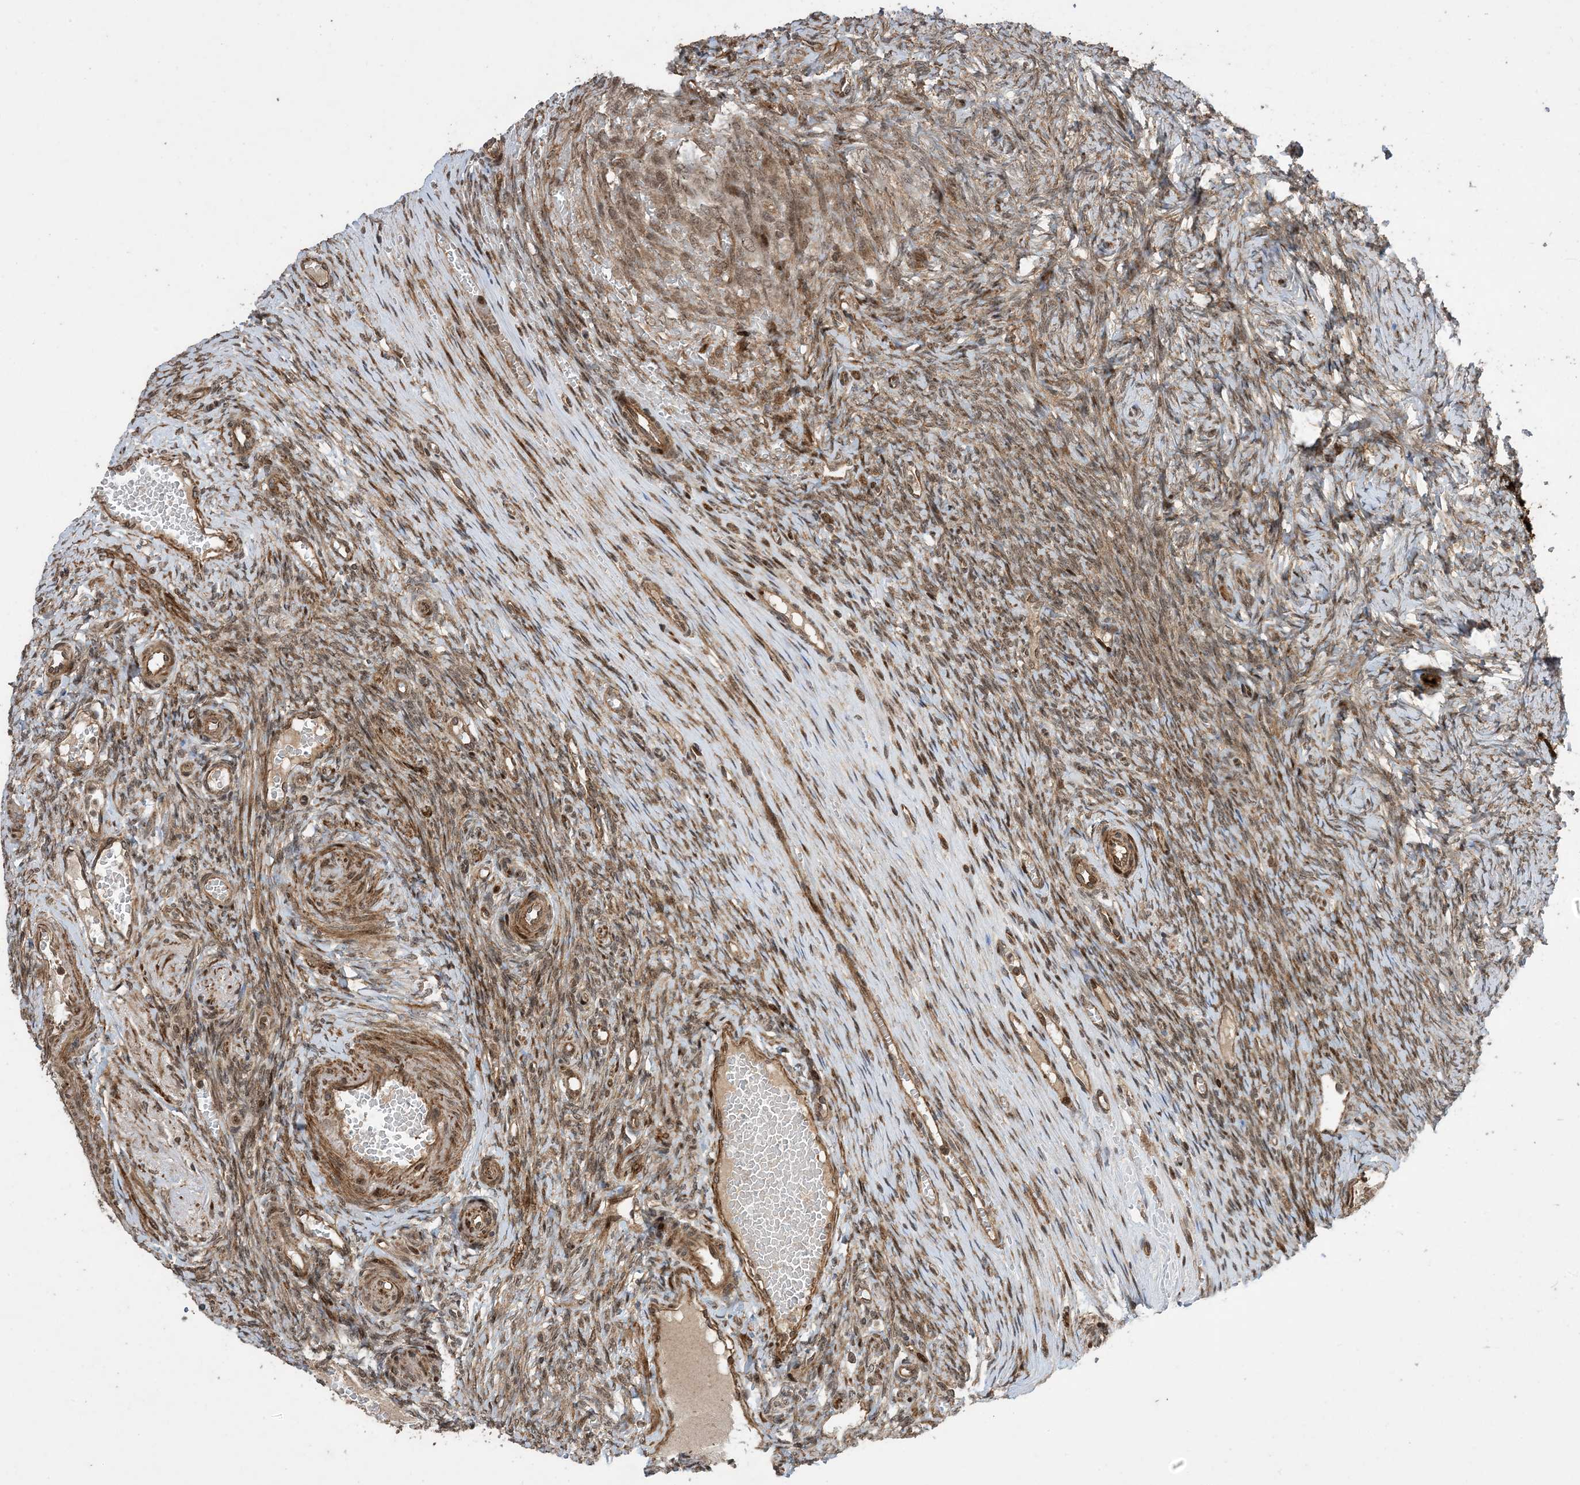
{"staining": {"intensity": "moderate", "quantity": "25%-75%", "location": "cytoplasmic/membranous"}, "tissue": "ovary", "cell_type": "Ovarian stroma cells", "image_type": "normal", "snomed": [{"axis": "morphology", "description": "Adenocarcinoma, NOS"}, {"axis": "topography", "description": "Endometrium"}], "caption": "Protein expression analysis of normal ovary reveals moderate cytoplasmic/membranous staining in about 25%-75% of ovarian stroma cells. The staining was performed using DAB (3,3'-diaminobenzidine), with brown indicating positive protein expression. Nuclei are stained blue with hematoxylin.", "gene": "ZNF511", "patient": {"sex": "female", "age": 32}}